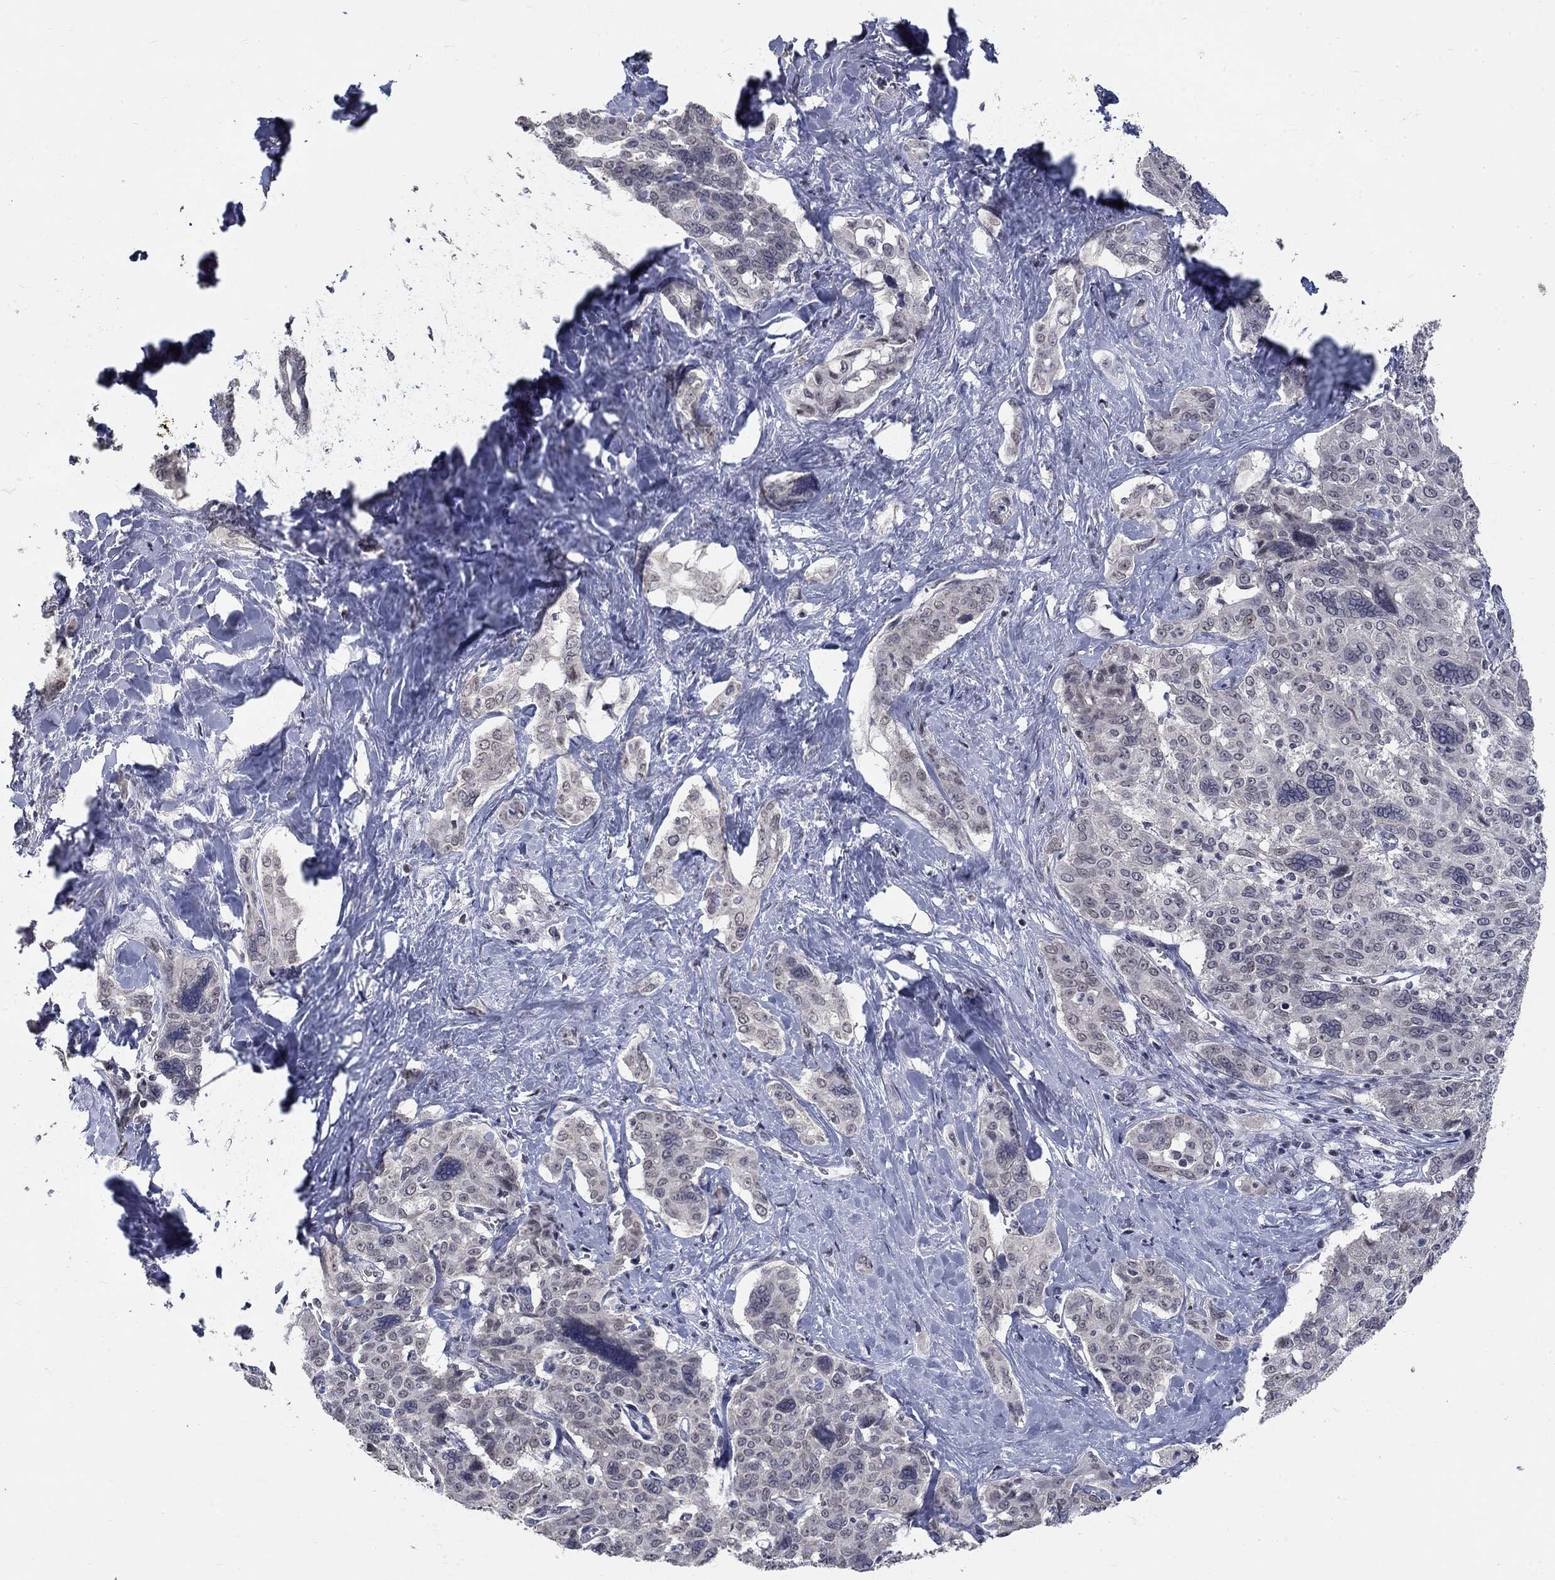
{"staining": {"intensity": "negative", "quantity": "none", "location": "none"}, "tissue": "liver cancer", "cell_type": "Tumor cells", "image_type": "cancer", "snomed": [{"axis": "morphology", "description": "Cholangiocarcinoma"}, {"axis": "topography", "description": "Liver"}], "caption": "DAB immunohistochemical staining of human liver cholangiocarcinoma exhibits no significant expression in tumor cells.", "gene": "SPATA33", "patient": {"sex": "female", "age": 47}}